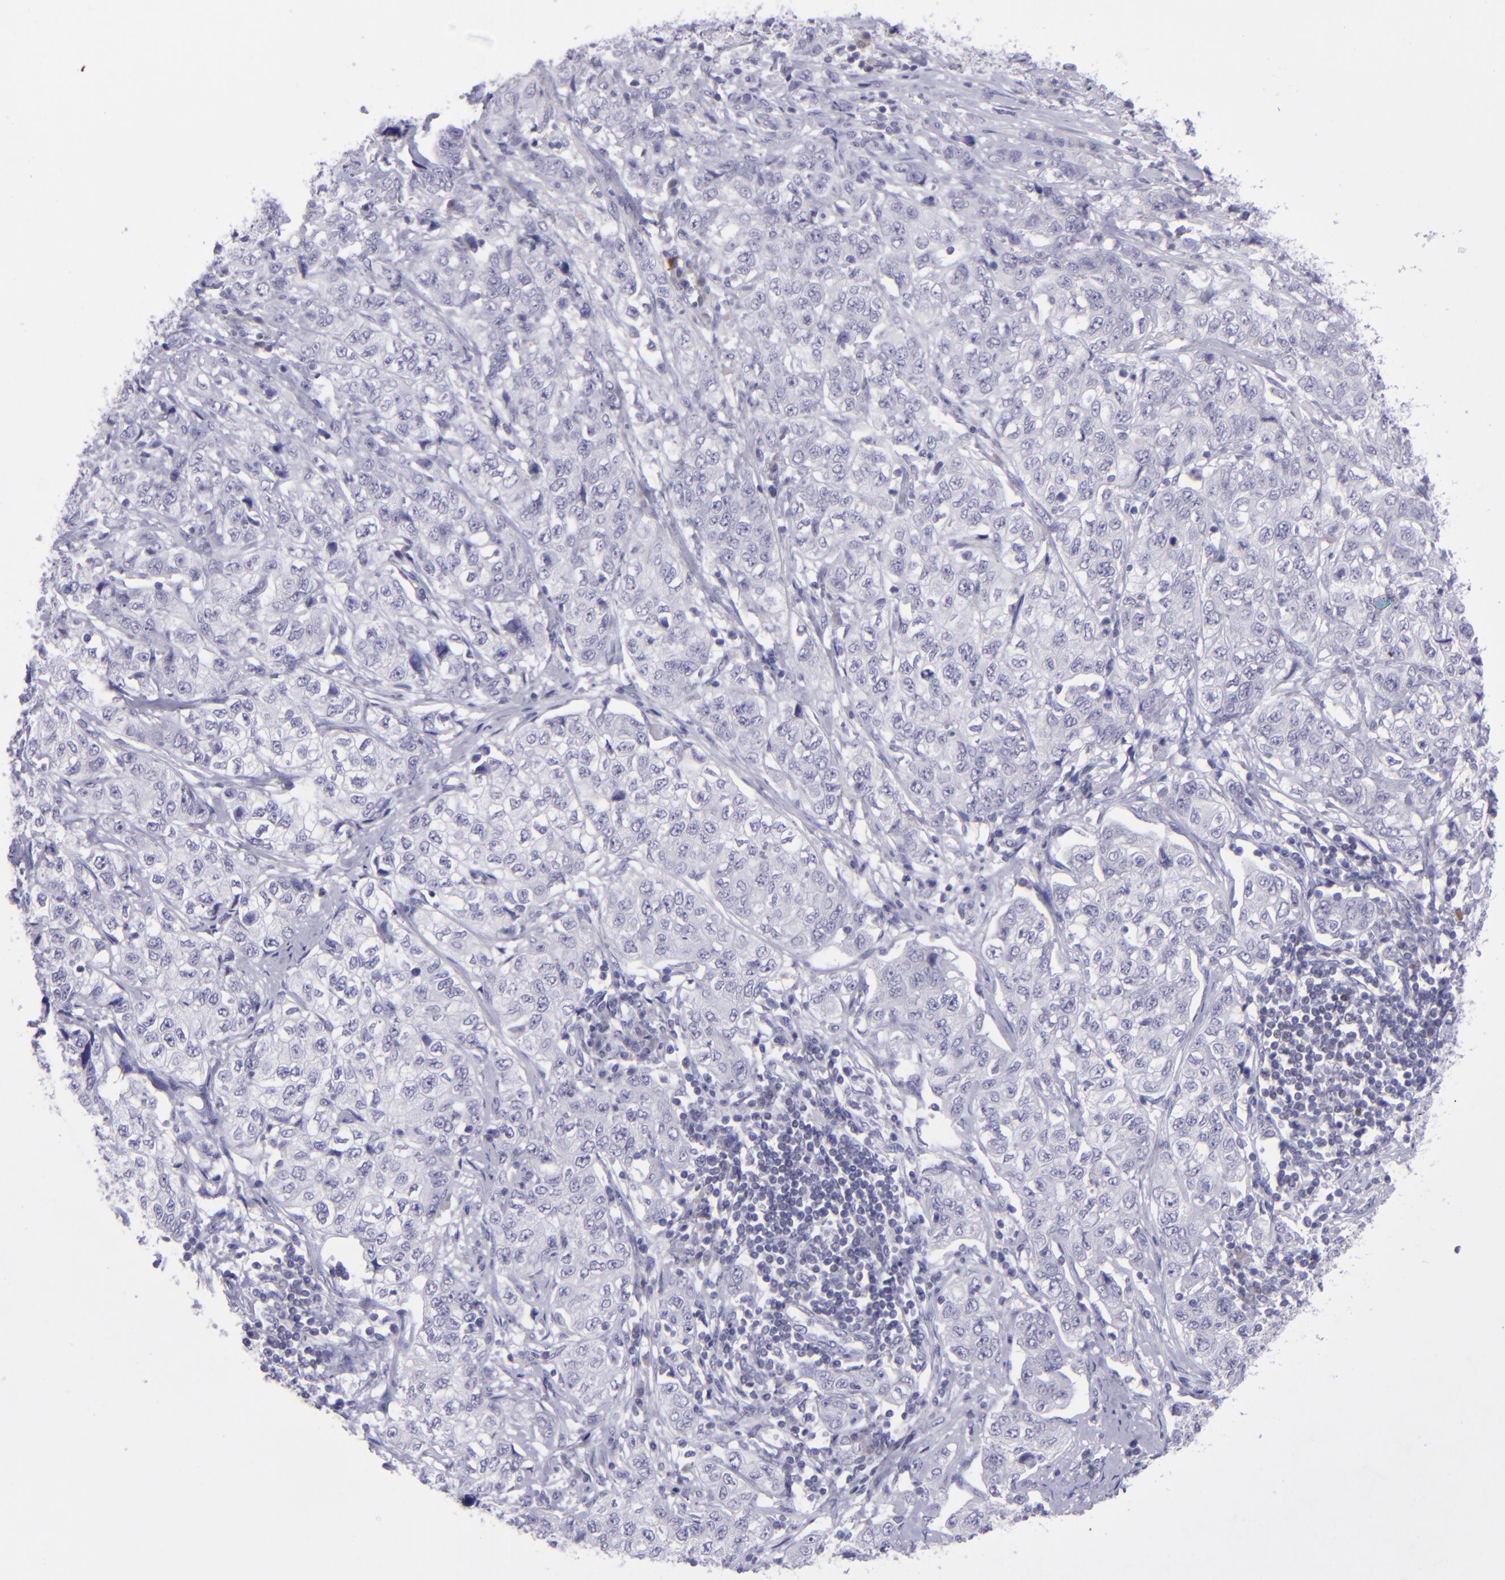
{"staining": {"intensity": "negative", "quantity": "none", "location": "none"}, "tissue": "stomach cancer", "cell_type": "Tumor cells", "image_type": "cancer", "snomed": [{"axis": "morphology", "description": "Adenocarcinoma, NOS"}, {"axis": "topography", "description": "Stomach"}], "caption": "IHC histopathology image of neoplastic tissue: stomach cancer (adenocarcinoma) stained with DAB (3,3'-diaminobenzidine) exhibits no significant protein positivity in tumor cells. (Immunohistochemistry (ihc), brightfield microscopy, high magnification).", "gene": "POU2F2", "patient": {"sex": "male", "age": 48}}